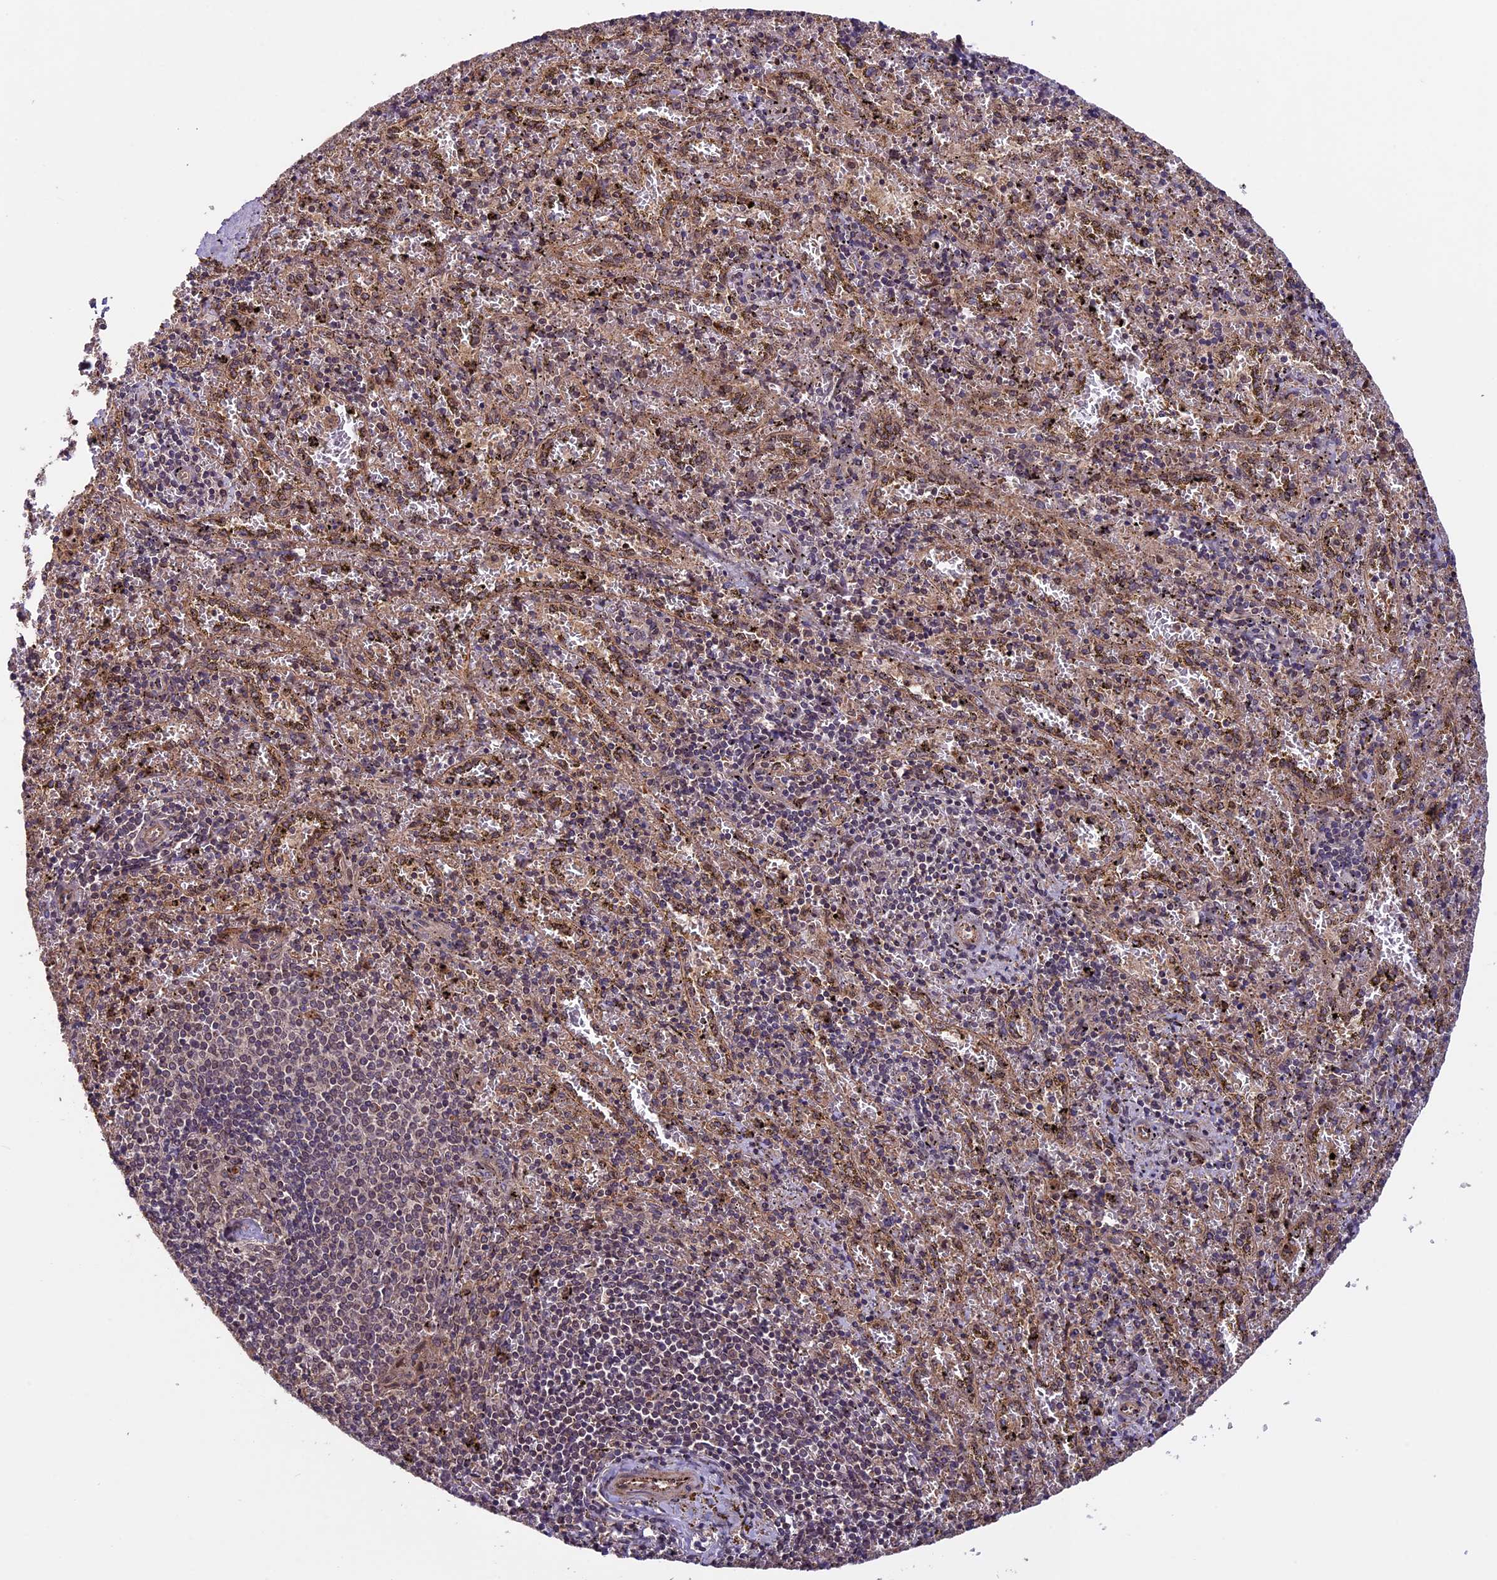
{"staining": {"intensity": "moderate", "quantity": "25%-75%", "location": "cytoplasmic/membranous"}, "tissue": "spleen", "cell_type": "Cells in red pulp", "image_type": "normal", "snomed": [{"axis": "morphology", "description": "Normal tissue, NOS"}, {"axis": "topography", "description": "Spleen"}], "caption": "Protein staining shows moderate cytoplasmic/membranous positivity in about 25%-75% of cells in red pulp in benign spleen. (DAB (3,3'-diaminobenzidine) IHC with brightfield microscopy, high magnification).", "gene": "CCDC125", "patient": {"sex": "male", "age": 11}}